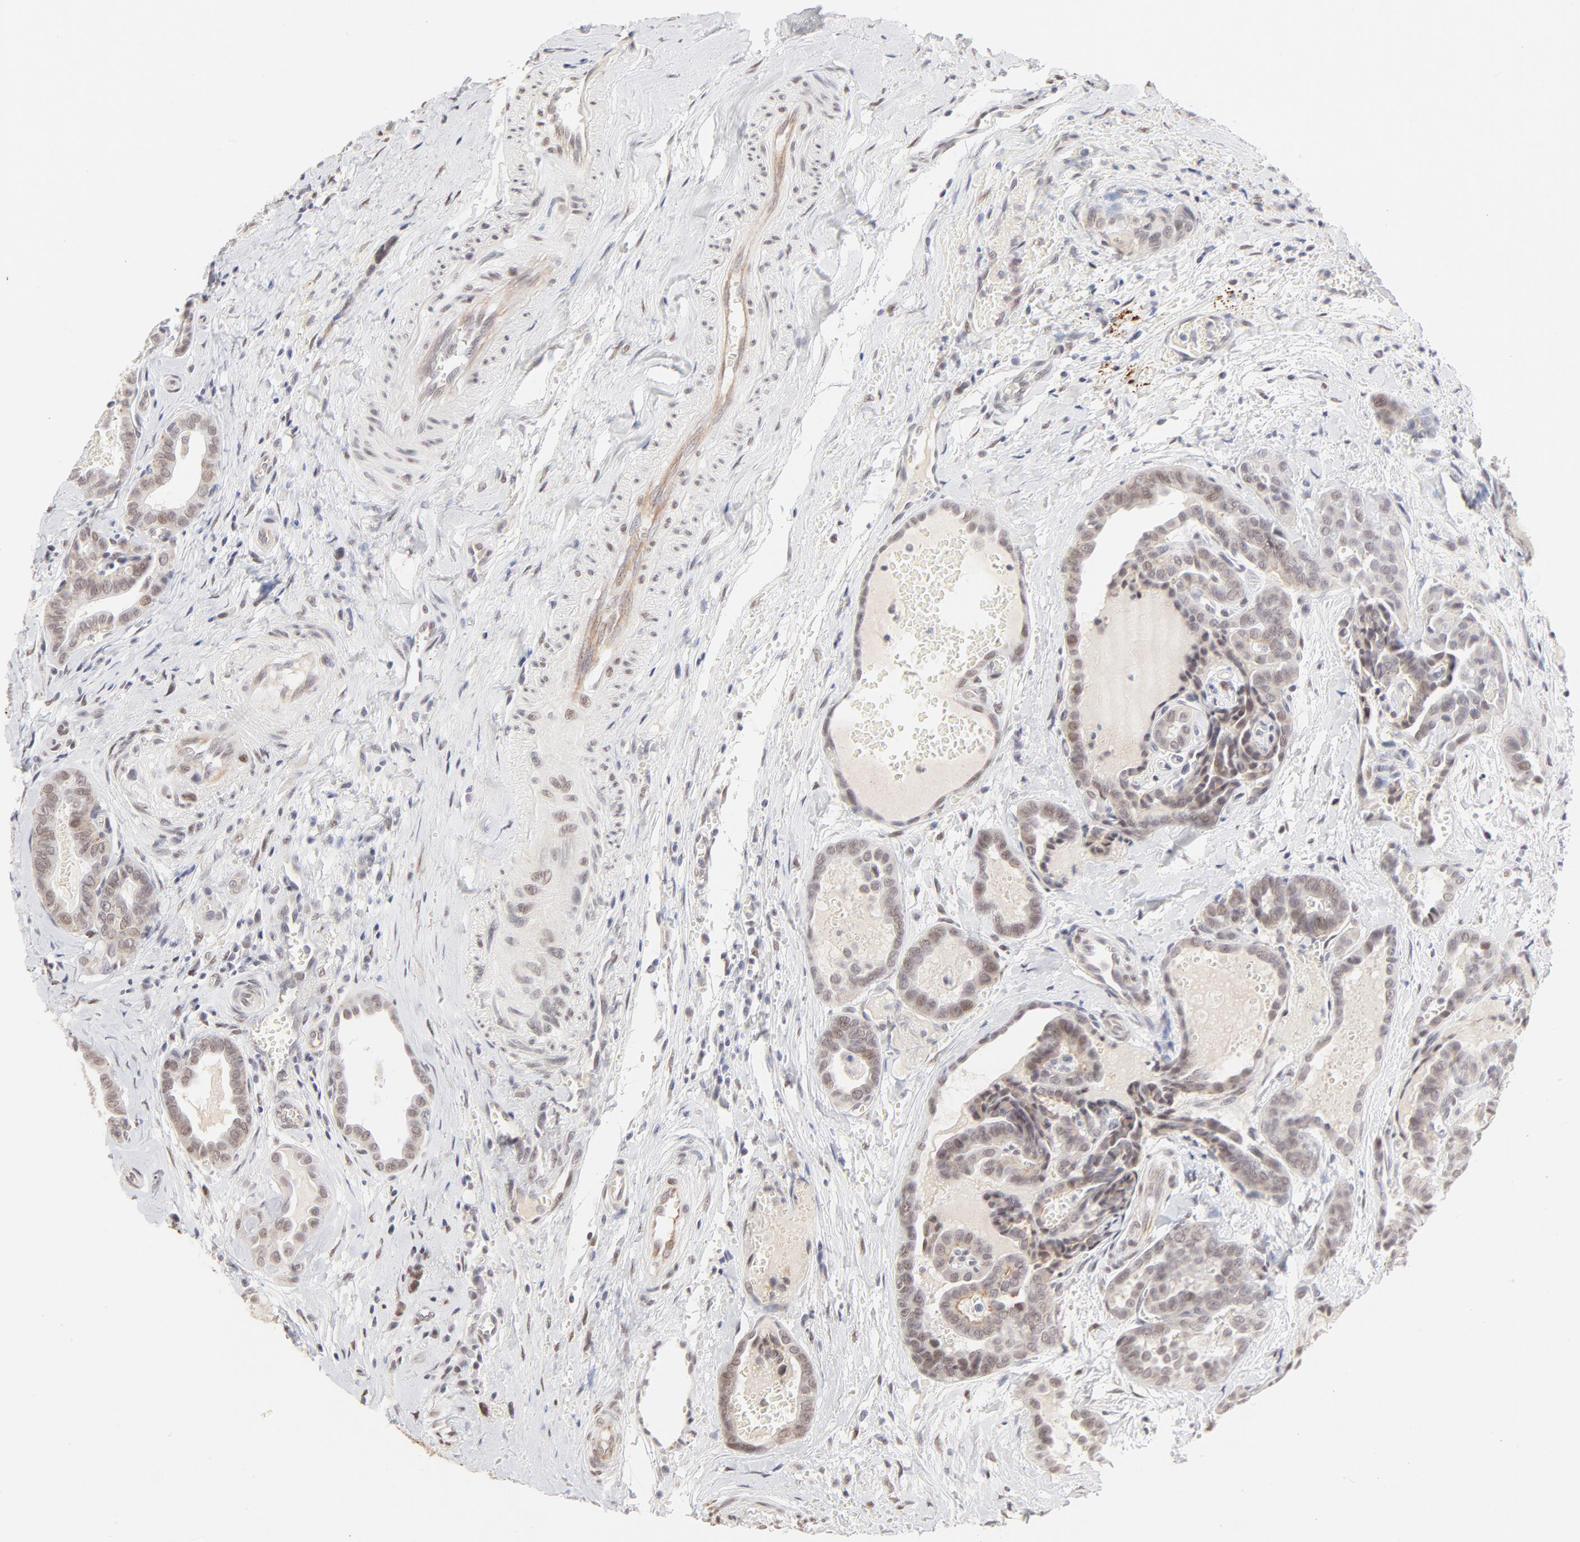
{"staining": {"intensity": "weak", "quantity": "<25%", "location": "nuclear"}, "tissue": "thyroid cancer", "cell_type": "Tumor cells", "image_type": "cancer", "snomed": [{"axis": "morphology", "description": "Carcinoma, NOS"}, {"axis": "topography", "description": "Thyroid gland"}], "caption": "Thyroid cancer was stained to show a protein in brown. There is no significant expression in tumor cells.", "gene": "PBX3", "patient": {"sex": "female", "age": 91}}